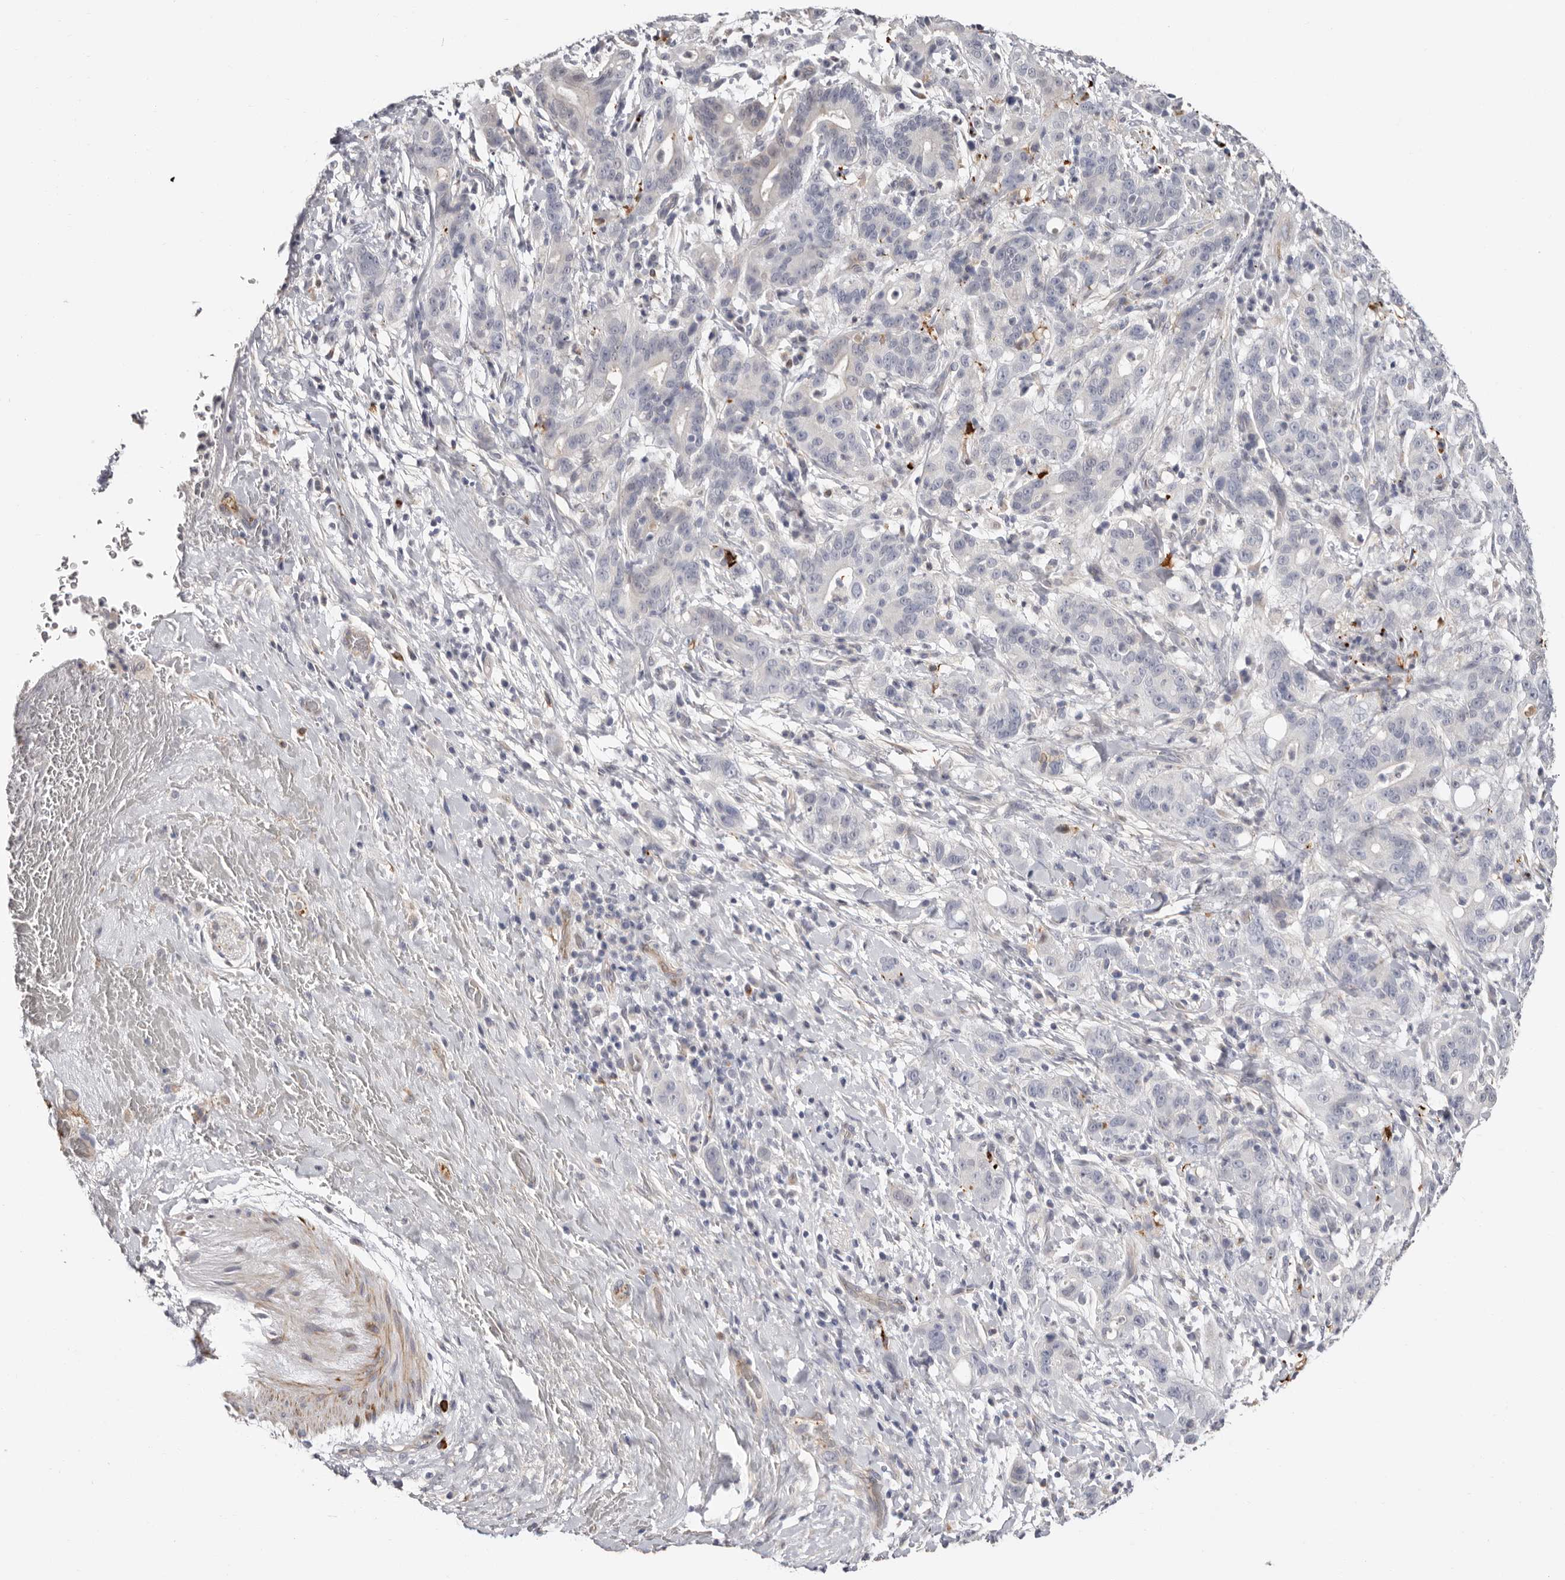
{"staining": {"intensity": "negative", "quantity": "none", "location": "none"}, "tissue": "liver cancer", "cell_type": "Tumor cells", "image_type": "cancer", "snomed": [{"axis": "morphology", "description": "Cholangiocarcinoma"}, {"axis": "topography", "description": "Liver"}], "caption": "The micrograph exhibits no staining of tumor cells in liver cancer.", "gene": "PKDCC", "patient": {"sex": "female", "age": 38}}